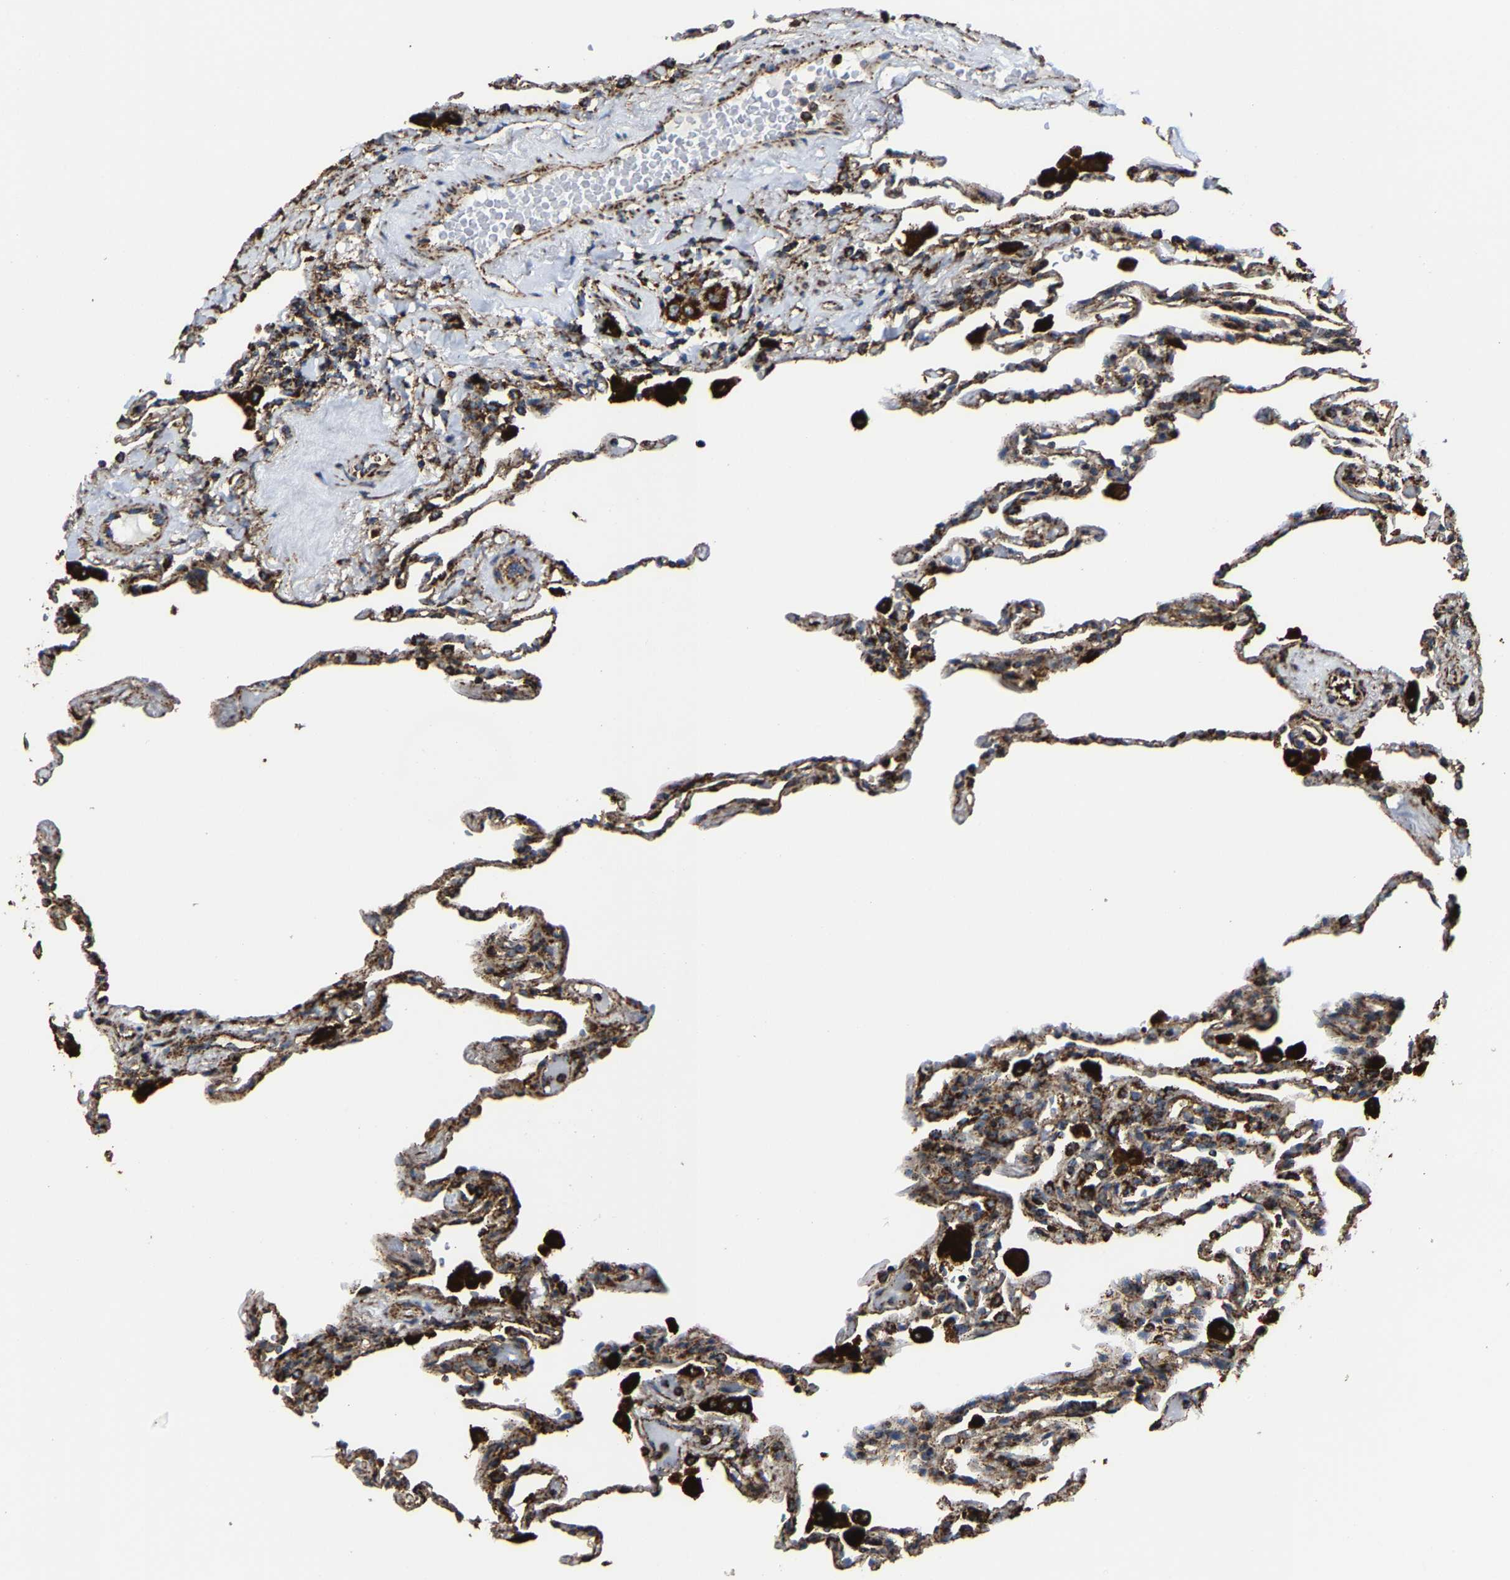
{"staining": {"intensity": "moderate", "quantity": ">75%", "location": "cytoplasmic/membranous"}, "tissue": "lung", "cell_type": "Alveolar cells", "image_type": "normal", "snomed": [{"axis": "morphology", "description": "Normal tissue, NOS"}, {"axis": "topography", "description": "Lung"}], "caption": "Moderate cytoplasmic/membranous expression for a protein is present in approximately >75% of alveolar cells of benign lung using immunohistochemistry.", "gene": "NDUFV3", "patient": {"sex": "male", "age": 59}}